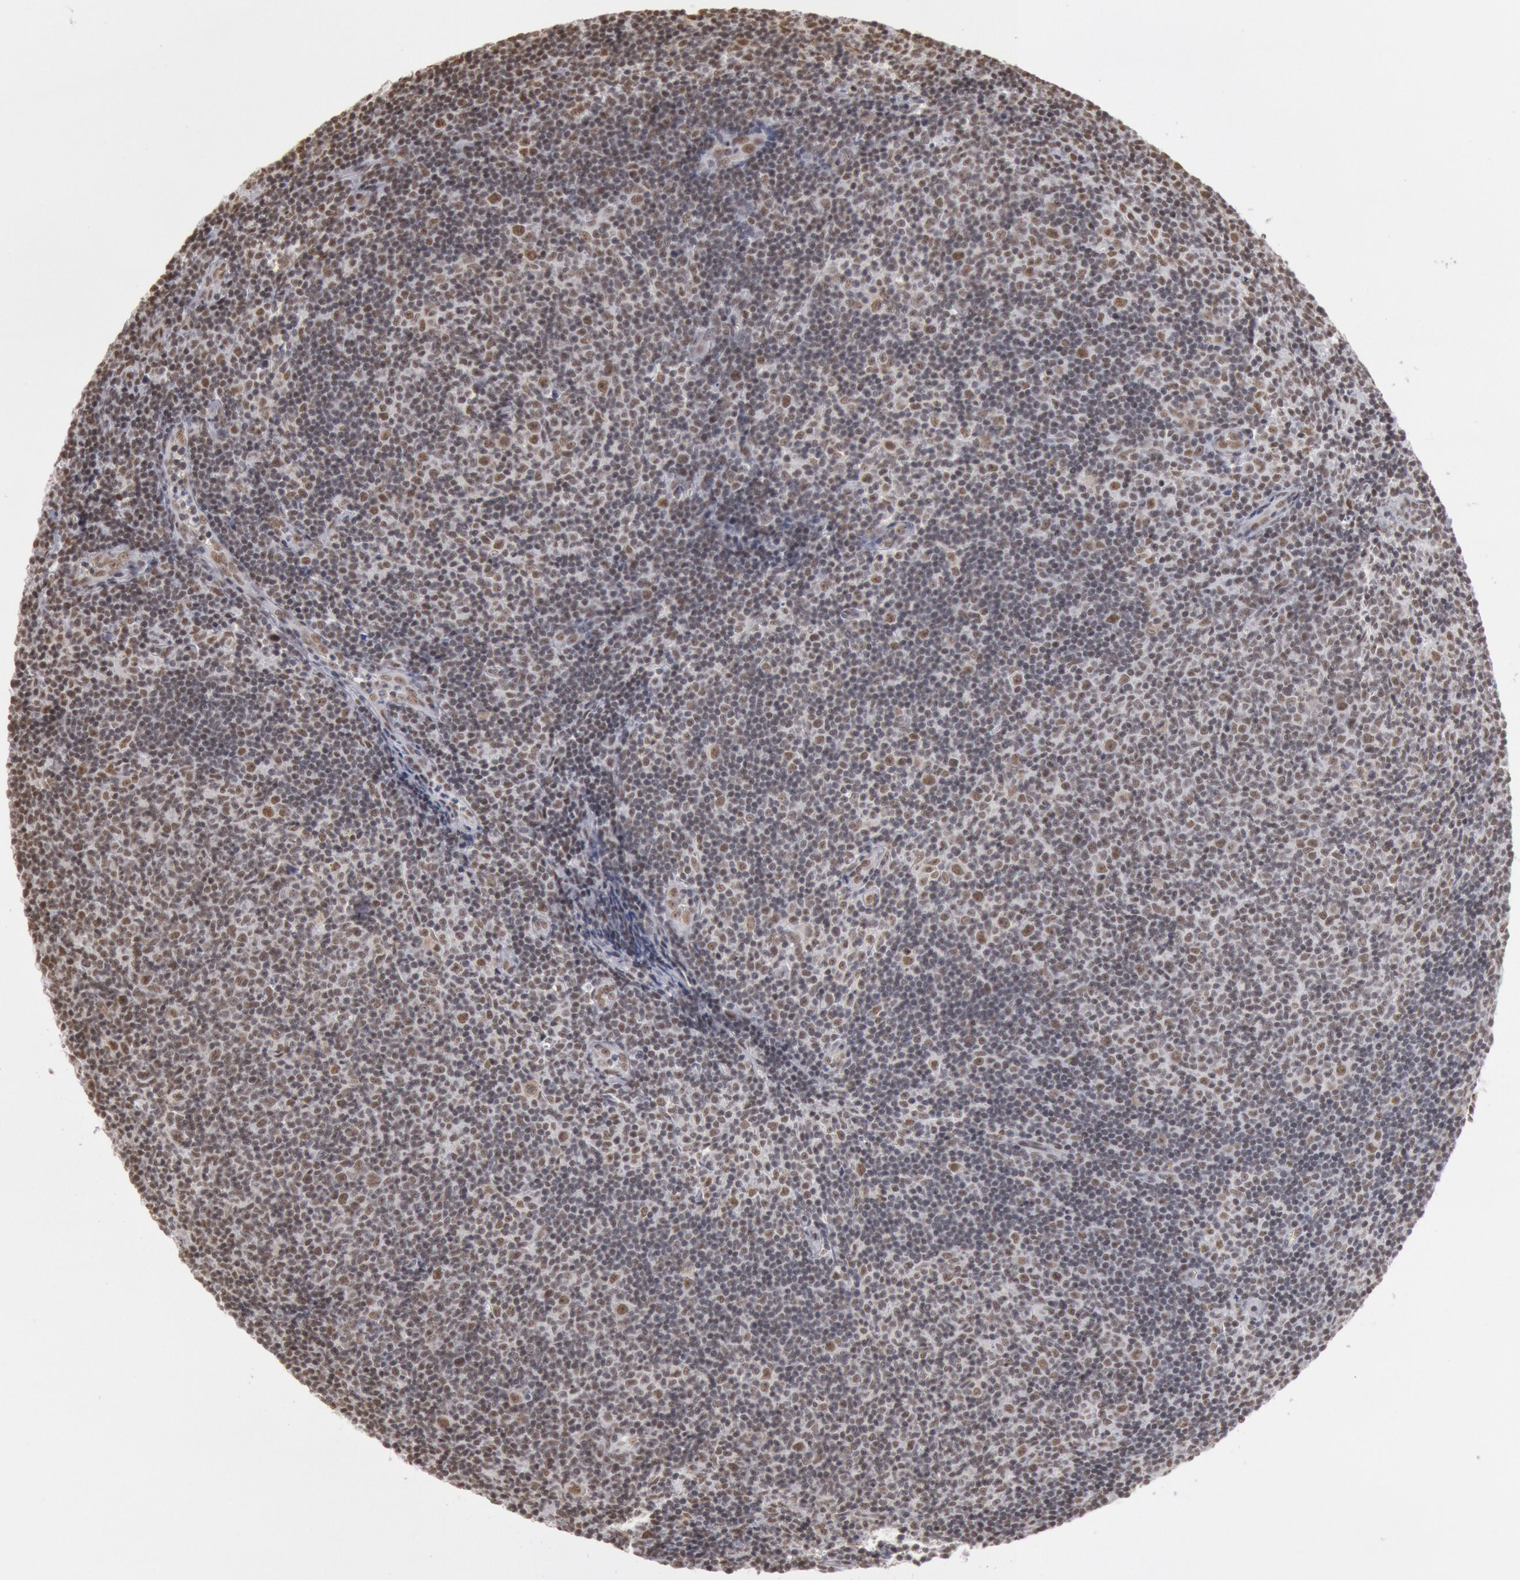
{"staining": {"intensity": "strong", "quantity": ">75%", "location": "nuclear"}, "tissue": "lymphoma", "cell_type": "Tumor cells", "image_type": "cancer", "snomed": [{"axis": "morphology", "description": "Malignant lymphoma, non-Hodgkin's type, Low grade"}, {"axis": "topography", "description": "Lymph node"}], "caption": "A histopathology image of lymphoma stained for a protein reveals strong nuclear brown staining in tumor cells. Immunohistochemistry stains the protein of interest in brown and the nuclei are stained blue.", "gene": "ESS2", "patient": {"sex": "male", "age": 49}}